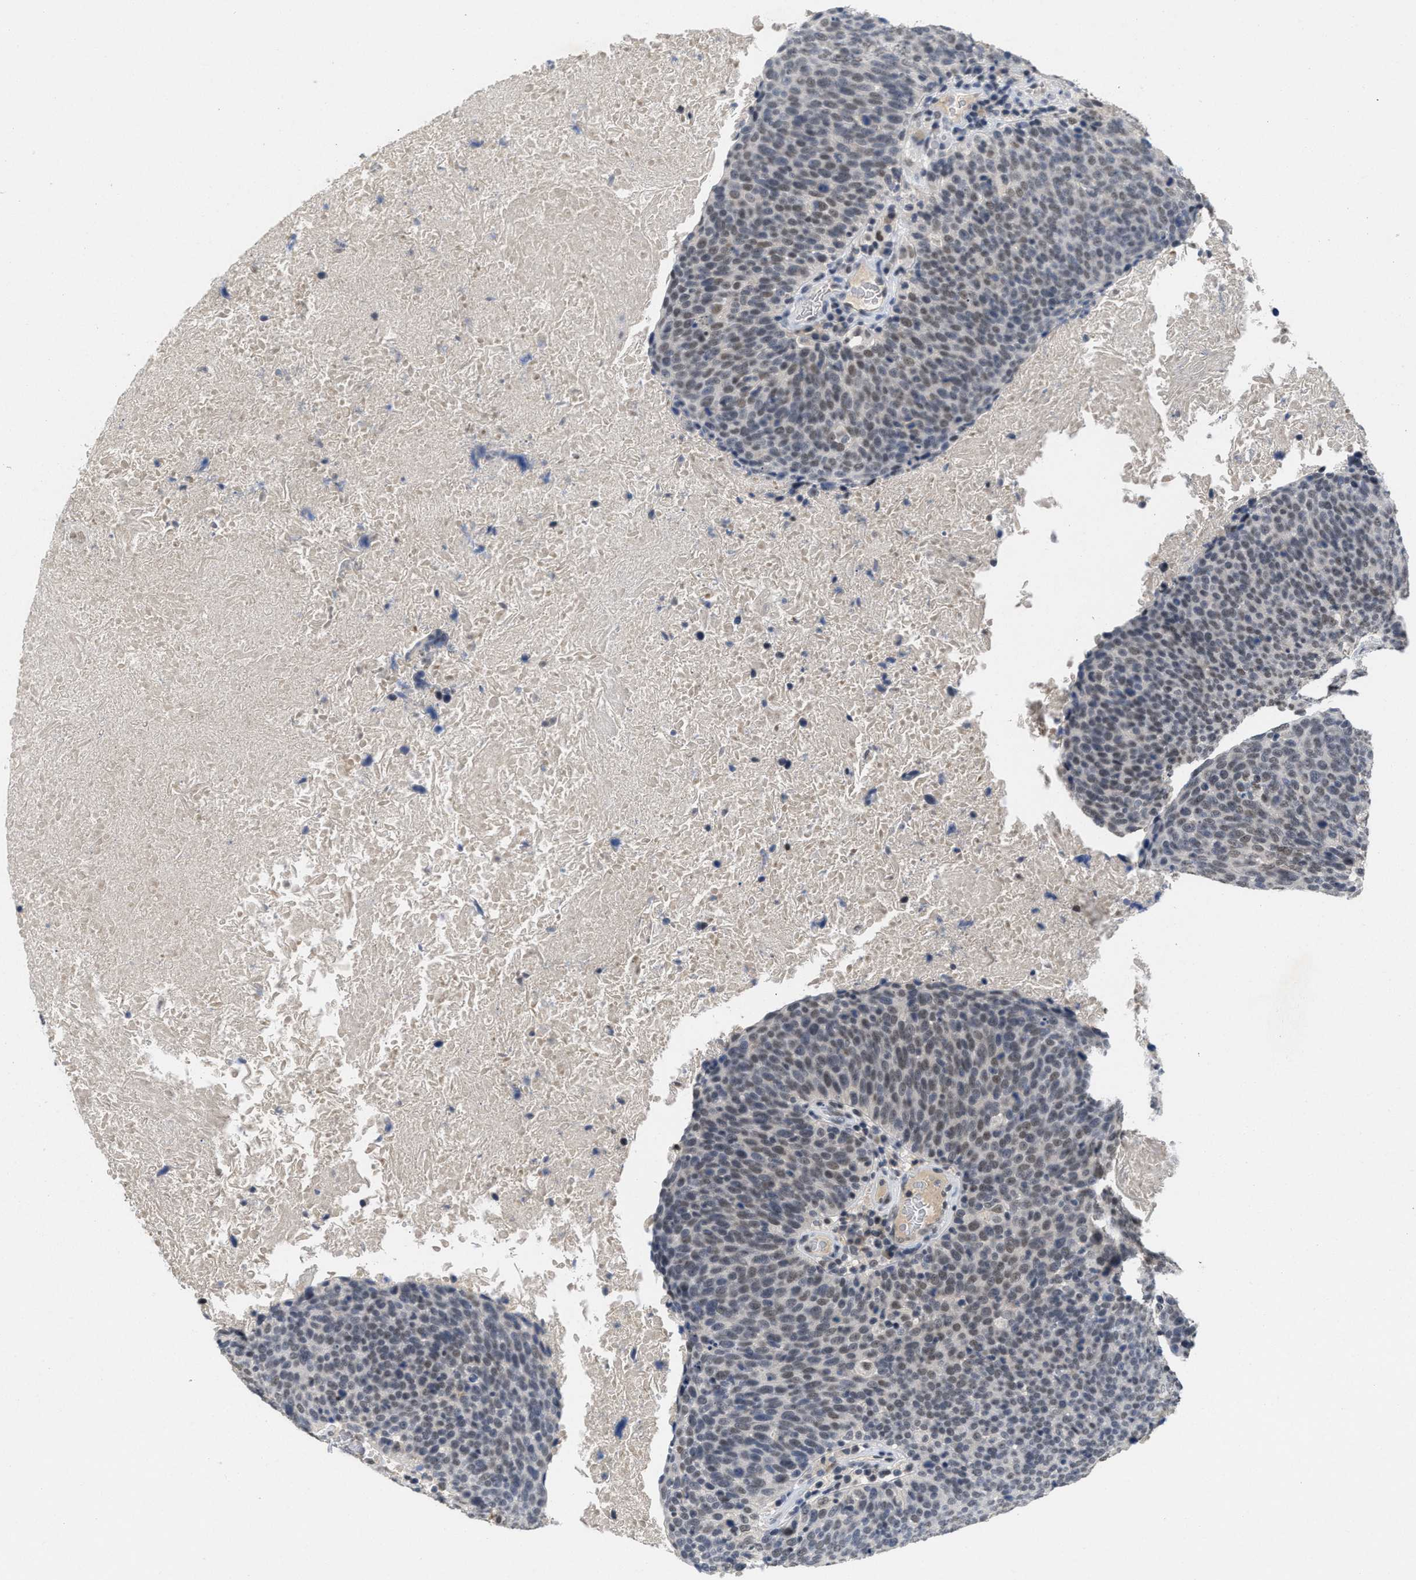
{"staining": {"intensity": "weak", "quantity": ">75%", "location": "nuclear"}, "tissue": "head and neck cancer", "cell_type": "Tumor cells", "image_type": "cancer", "snomed": [{"axis": "morphology", "description": "Squamous cell carcinoma, NOS"}, {"axis": "morphology", "description": "Squamous cell carcinoma, metastatic, NOS"}, {"axis": "topography", "description": "Lymph node"}, {"axis": "topography", "description": "Head-Neck"}], "caption": "Immunohistochemistry (IHC) image of human squamous cell carcinoma (head and neck) stained for a protein (brown), which exhibits low levels of weak nuclear staining in approximately >75% of tumor cells.", "gene": "GGNBP2", "patient": {"sex": "male", "age": 62}}